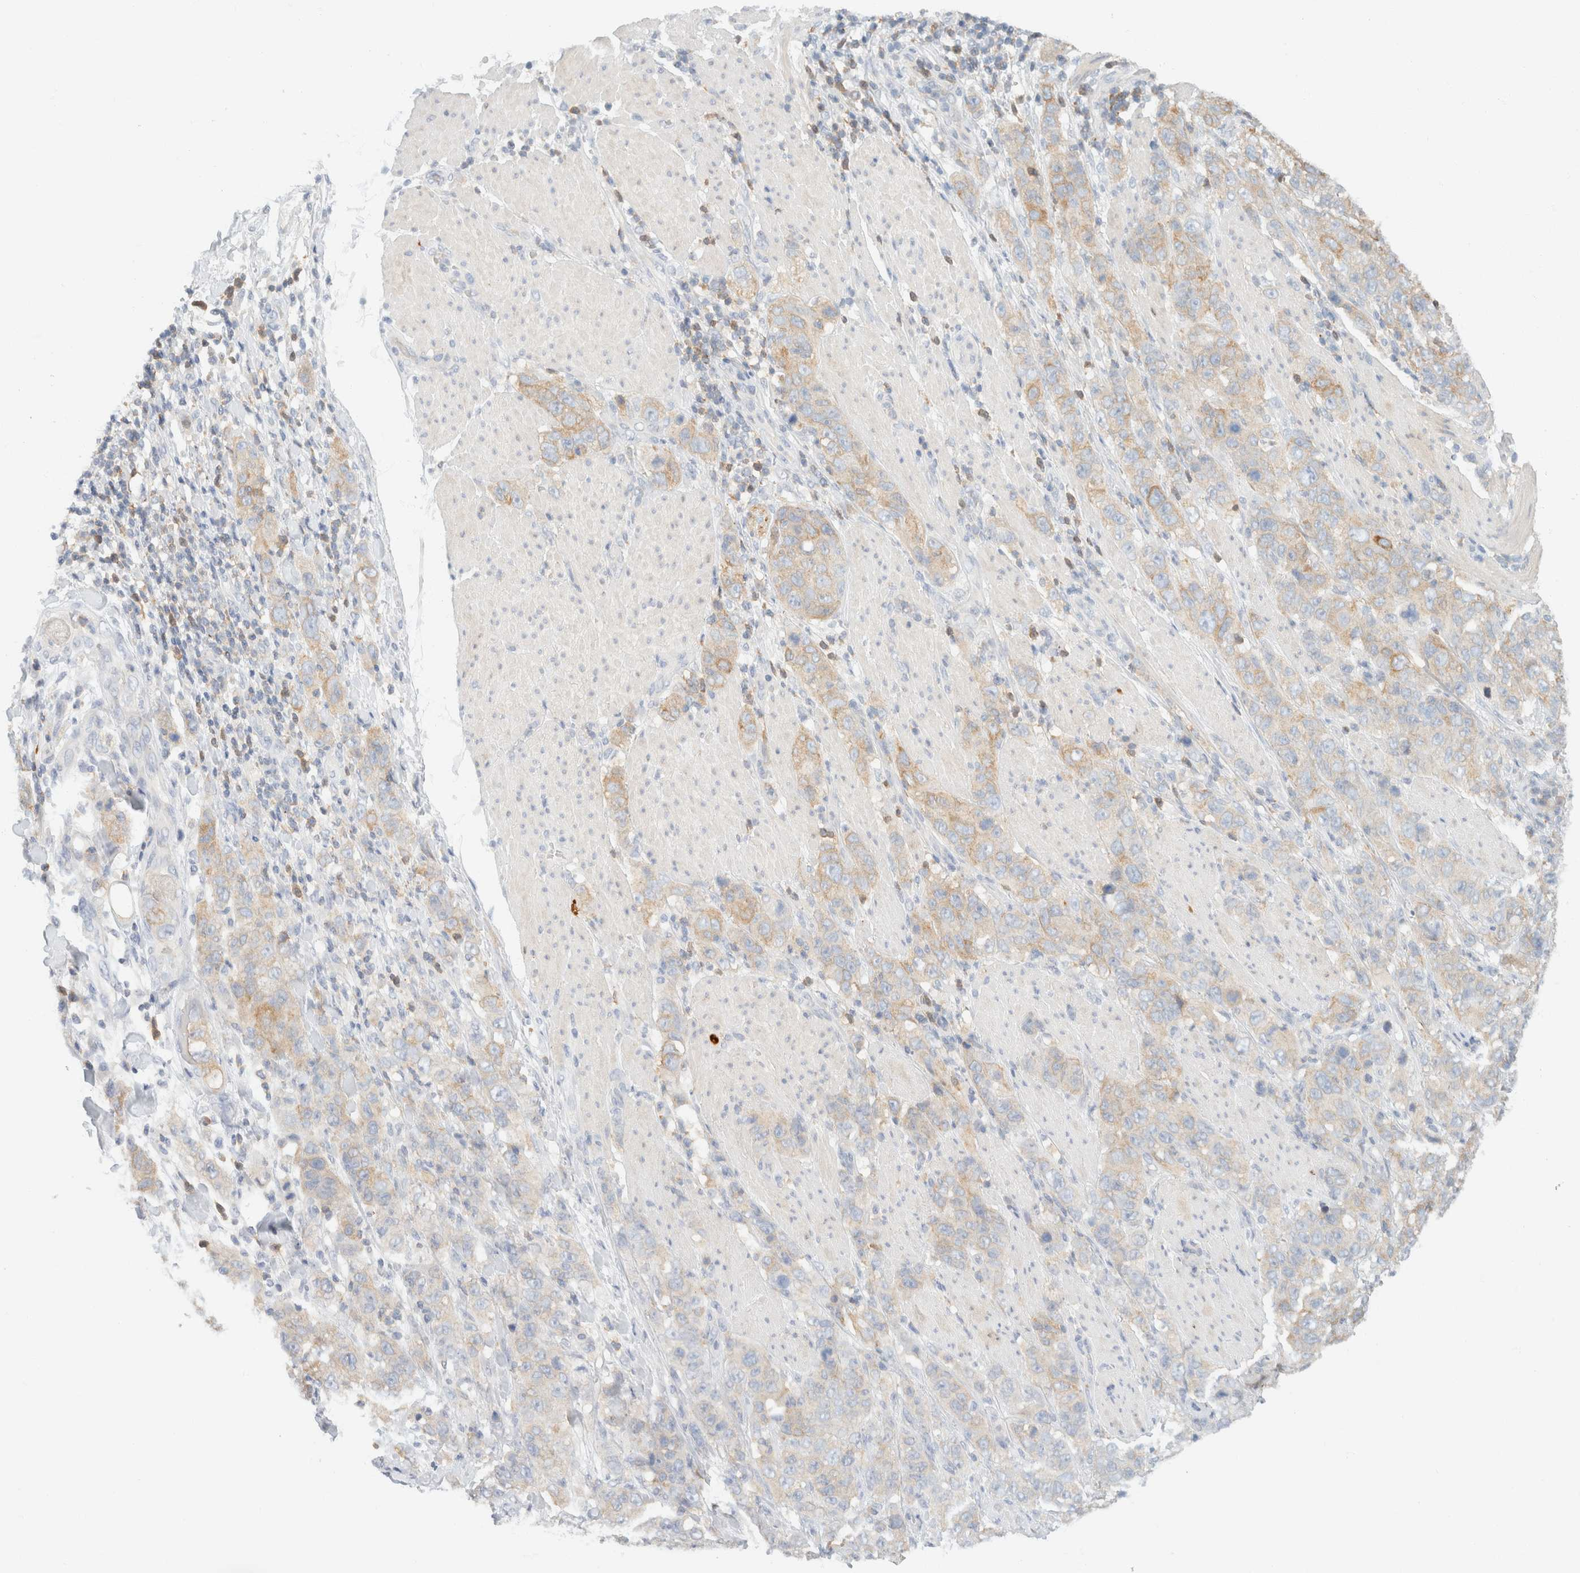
{"staining": {"intensity": "weak", "quantity": "25%-75%", "location": "cytoplasmic/membranous"}, "tissue": "stomach cancer", "cell_type": "Tumor cells", "image_type": "cancer", "snomed": [{"axis": "morphology", "description": "Adenocarcinoma, NOS"}, {"axis": "topography", "description": "Stomach"}], "caption": "Immunohistochemical staining of human stomach cancer (adenocarcinoma) demonstrates low levels of weak cytoplasmic/membranous protein staining in about 25%-75% of tumor cells.", "gene": "SH3GLB2", "patient": {"sex": "male", "age": 48}}